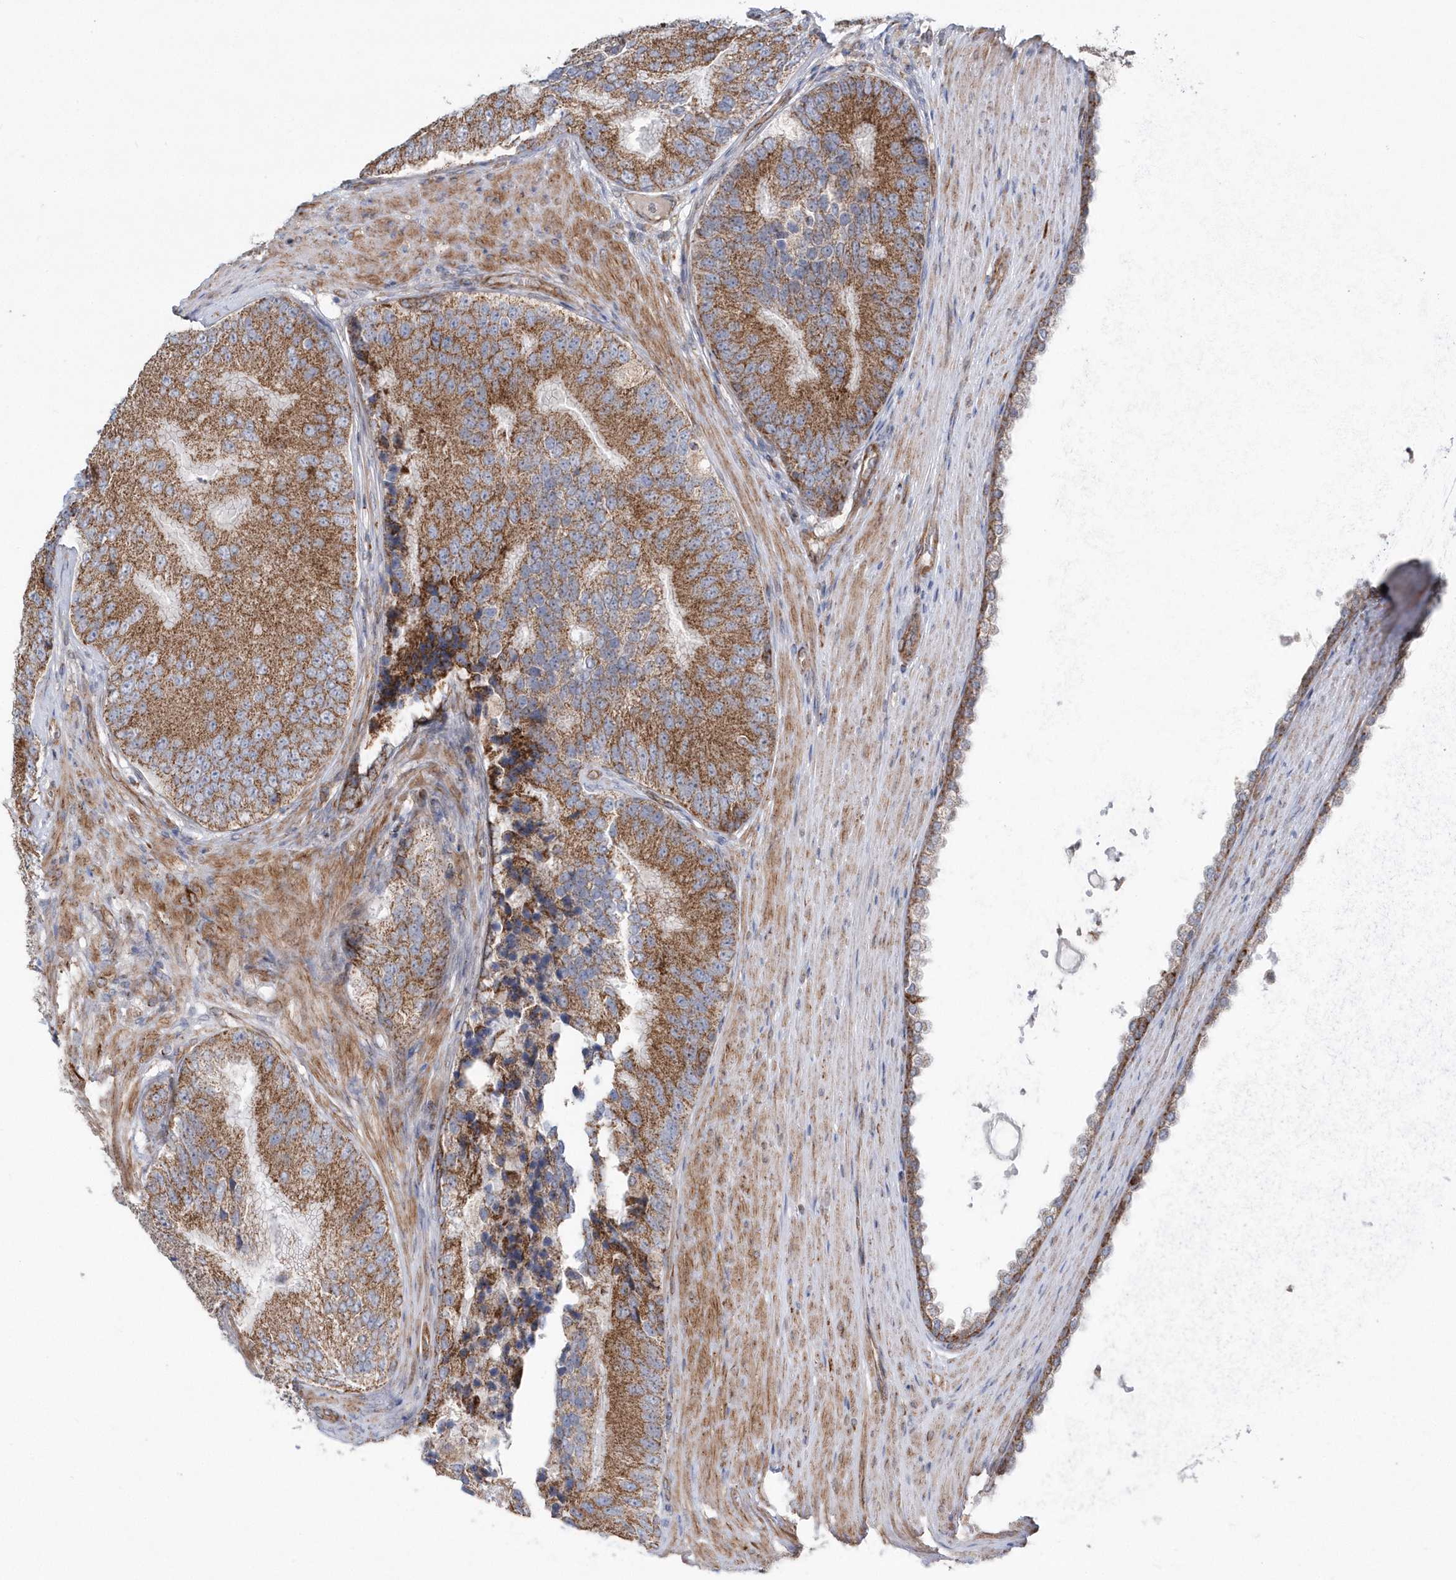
{"staining": {"intensity": "moderate", "quantity": ">75%", "location": "cytoplasmic/membranous"}, "tissue": "prostate cancer", "cell_type": "Tumor cells", "image_type": "cancer", "snomed": [{"axis": "morphology", "description": "Adenocarcinoma, High grade"}, {"axis": "topography", "description": "Prostate"}], "caption": "An immunohistochemistry histopathology image of neoplastic tissue is shown. Protein staining in brown shows moderate cytoplasmic/membranous positivity in prostate cancer within tumor cells.", "gene": "OPA1", "patient": {"sex": "male", "age": 70}}